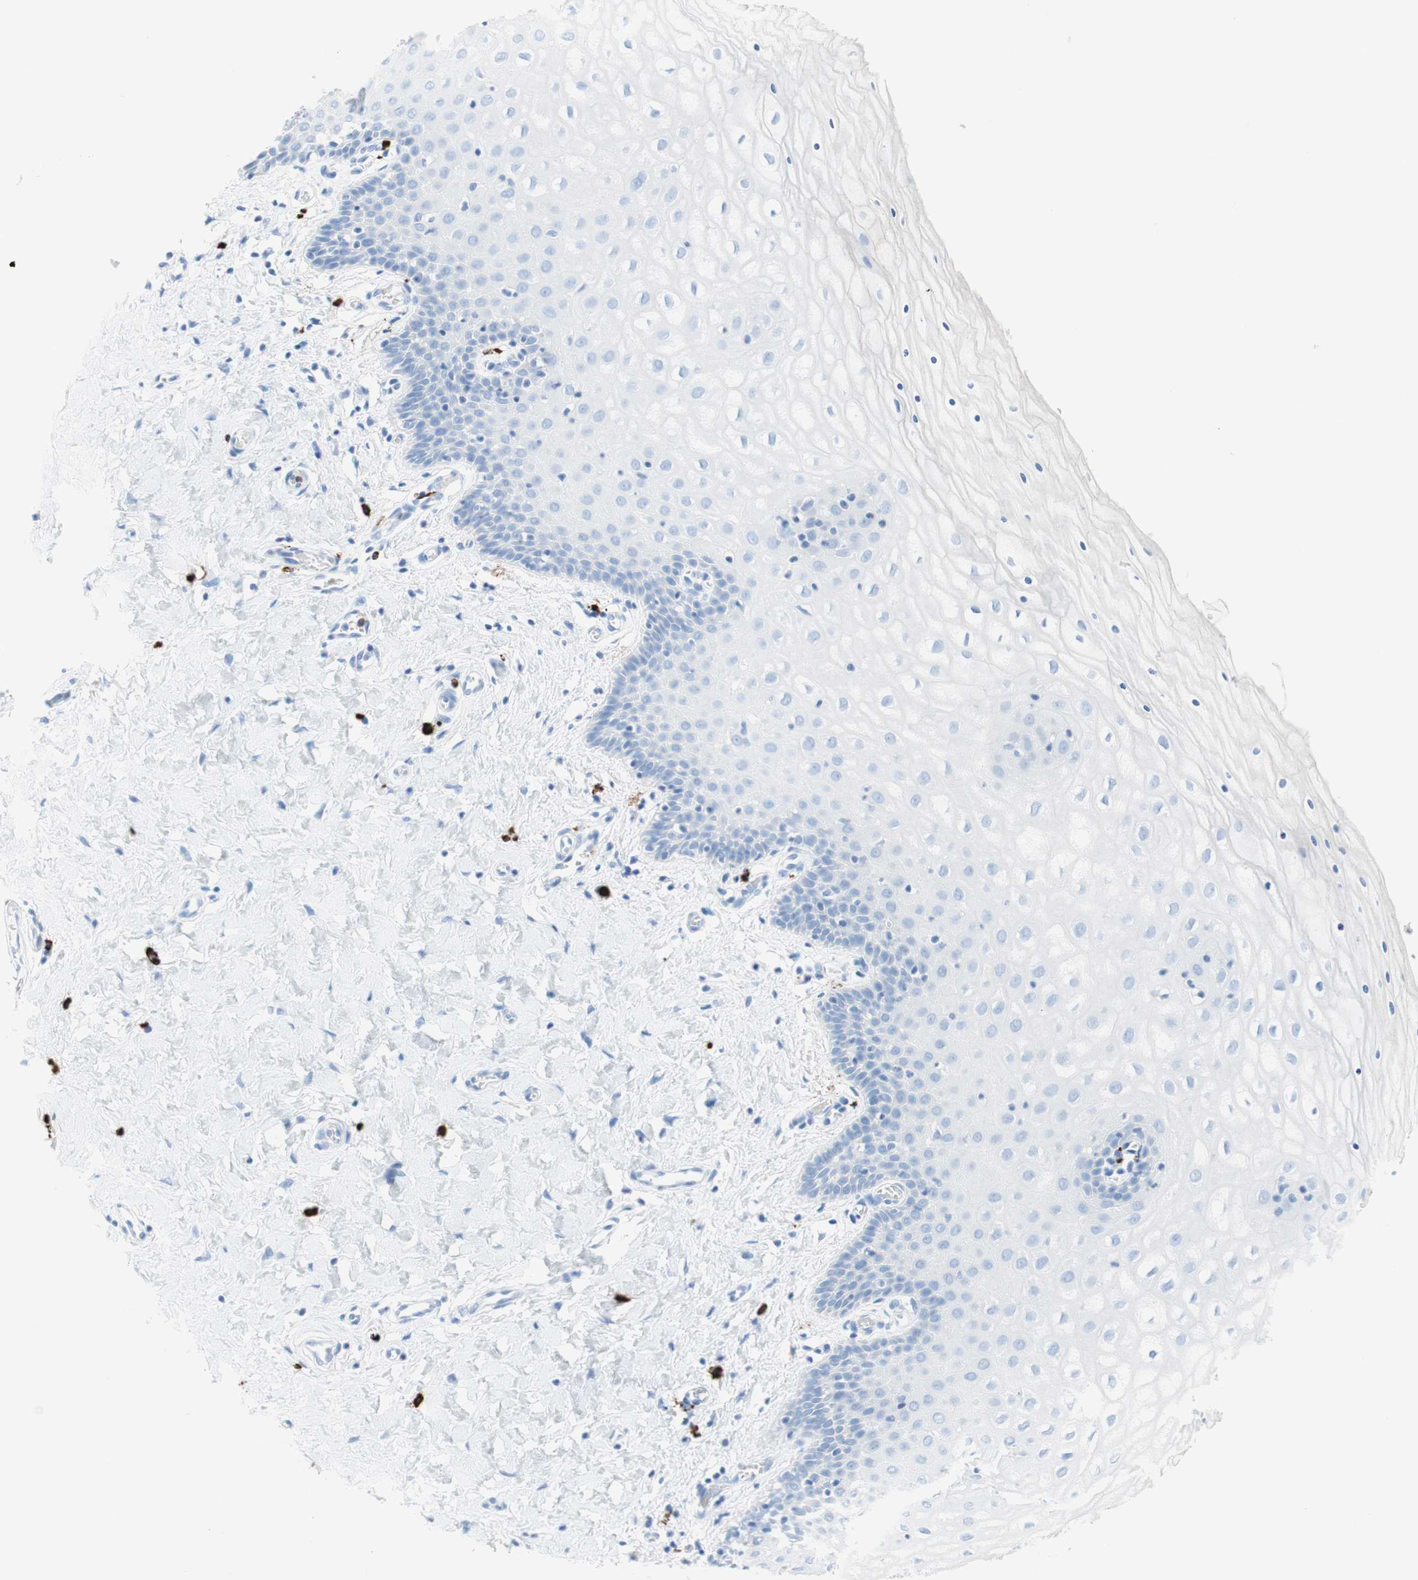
{"staining": {"intensity": "negative", "quantity": "none", "location": "none"}, "tissue": "cervix", "cell_type": "Glandular cells", "image_type": "normal", "snomed": [{"axis": "morphology", "description": "Normal tissue, NOS"}, {"axis": "topography", "description": "Cervix"}], "caption": "High power microscopy photomicrograph of an IHC photomicrograph of benign cervix, revealing no significant staining in glandular cells.", "gene": "CEACAM1", "patient": {"sex": "female", "age": 55}}